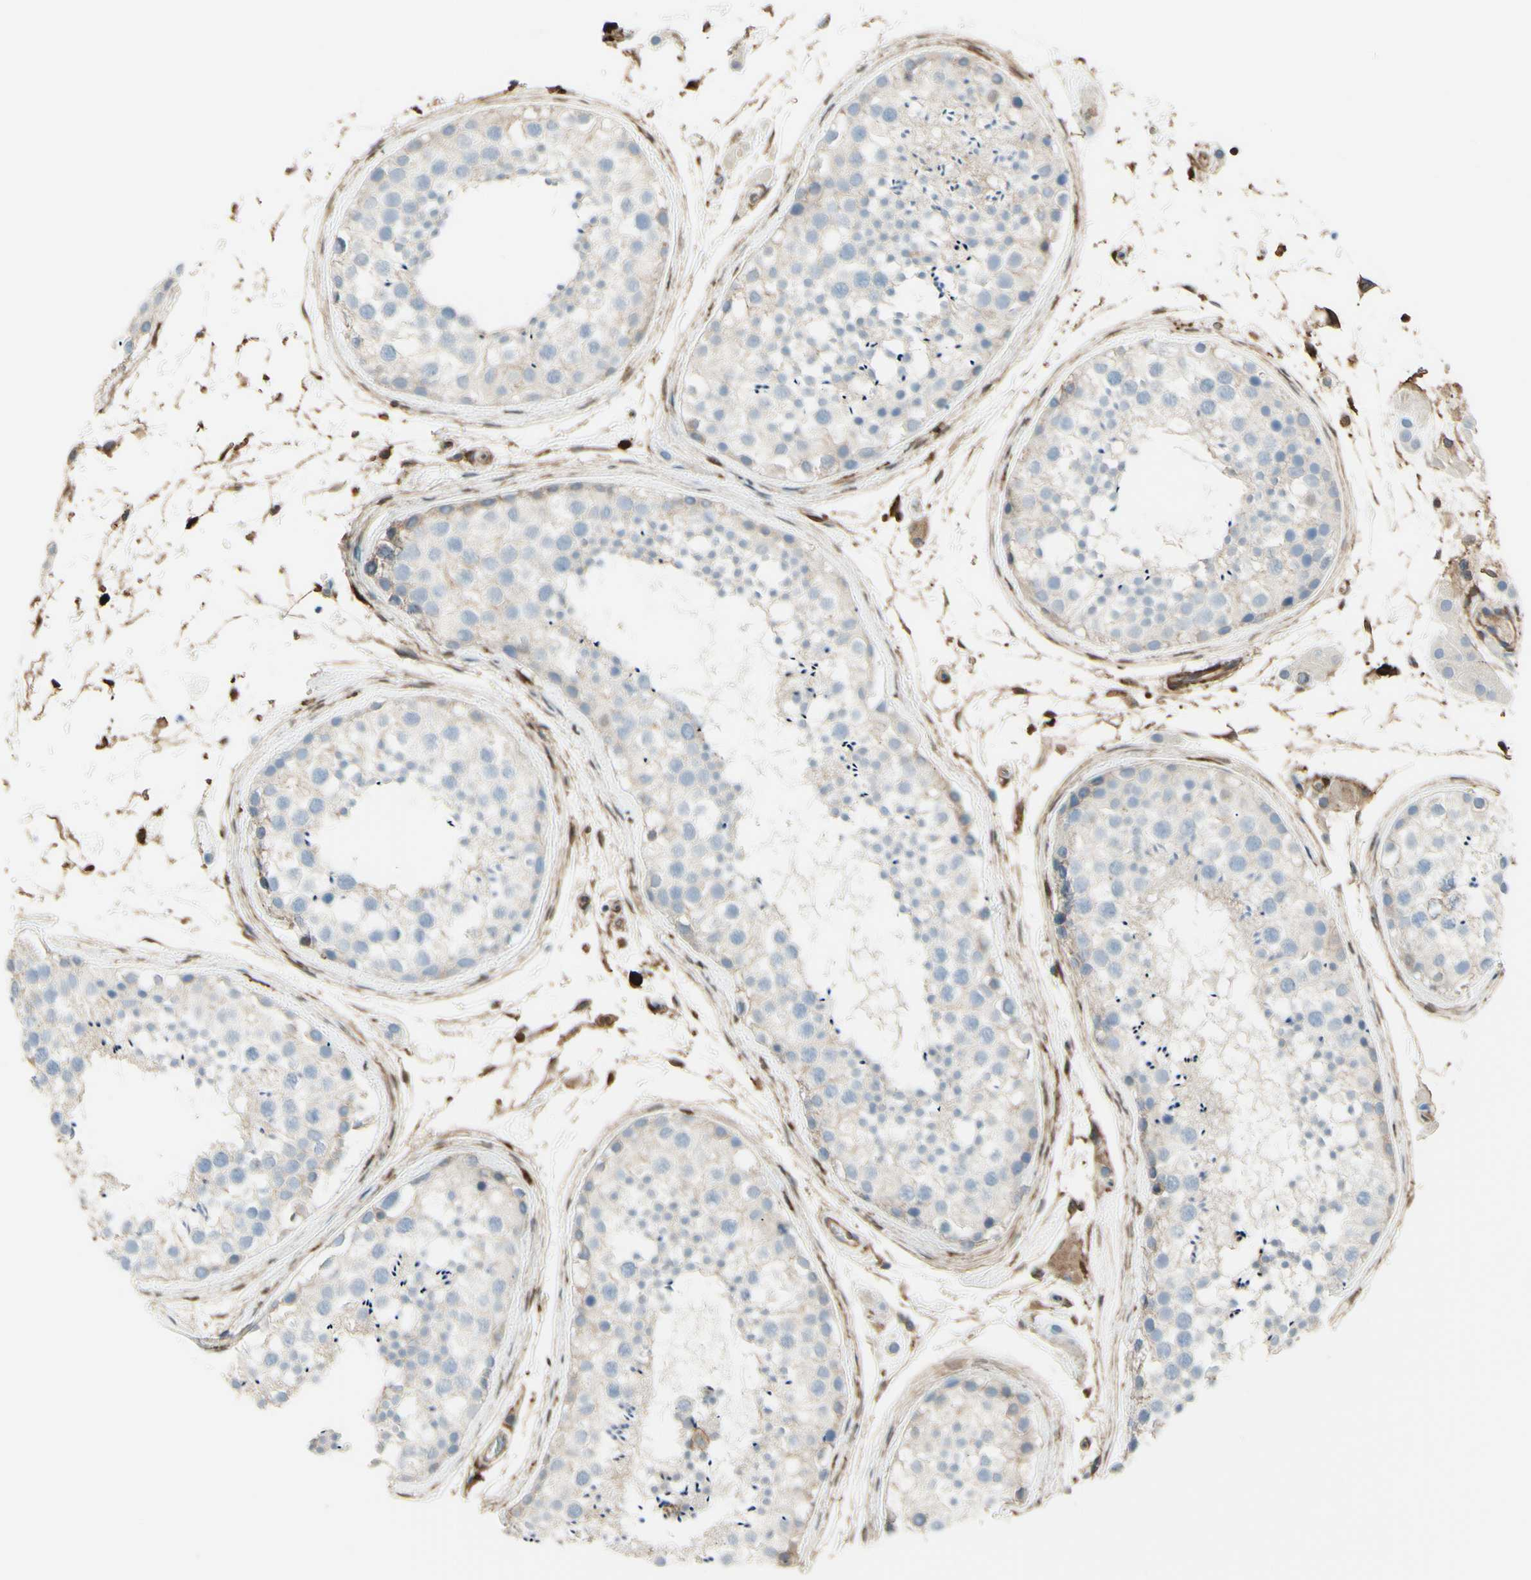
{"staining": {"intensity": "weak", "quantity": ">75%", "location": "cytoplasmic/membranous"}, "tissue": "testis", "cell_type": "Cells in seminiferous ducts", "image_type": "normal", "snomed": [{"axis": "morphology", "description": "Normal tissue, NOS"}, {"axis": "topography", "description": "Testis"}], "caption": "Approximately >75% of cells in seminiferous ducts in normal testis show weak cytoplasmic/membranous protein expression as visualized by brown immunohistochemical staining.", "gene": "GSN", "patient": {"sex": "male", "age": 46}}